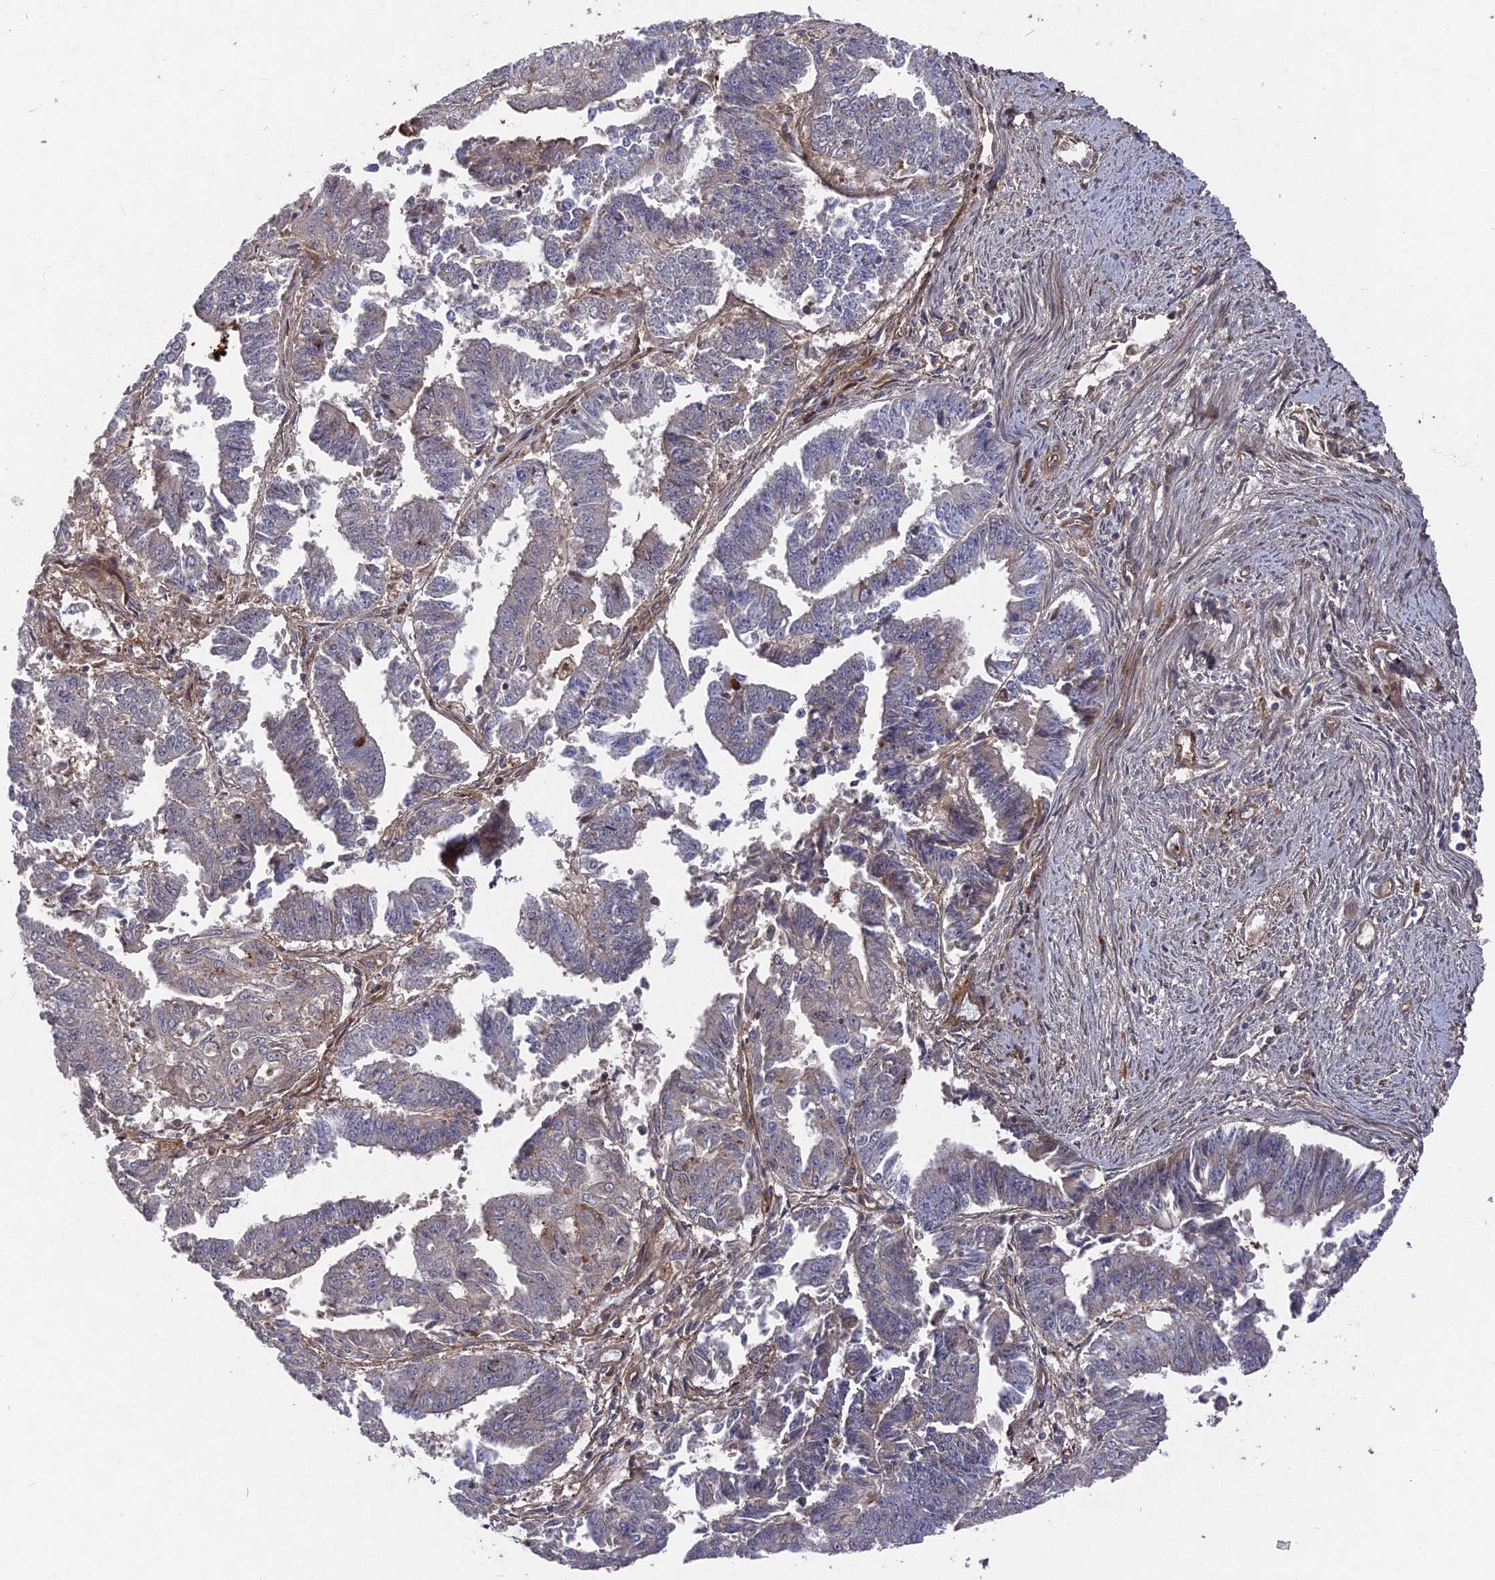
{"staining": {"intensity": "negative", "quantity": "none", "location": "none"}, "tissue": "endometrial cancer", "cell_type": "Tumor cells", "image_type": "cancer", "snomed": [{"axis": "morphology", "description": "Adenocarcinoma, NOS"}, {"axis": "topography", "description": "Endometrium"}], "caption": "Immunohistochemistry (IHC) micrograph of human endometrial adenocarcinoma stained for a protein (brown), which shows no staining in tumor cells.", "gene": "DEF8", "patient": {"sex": "female", "age": 73}}